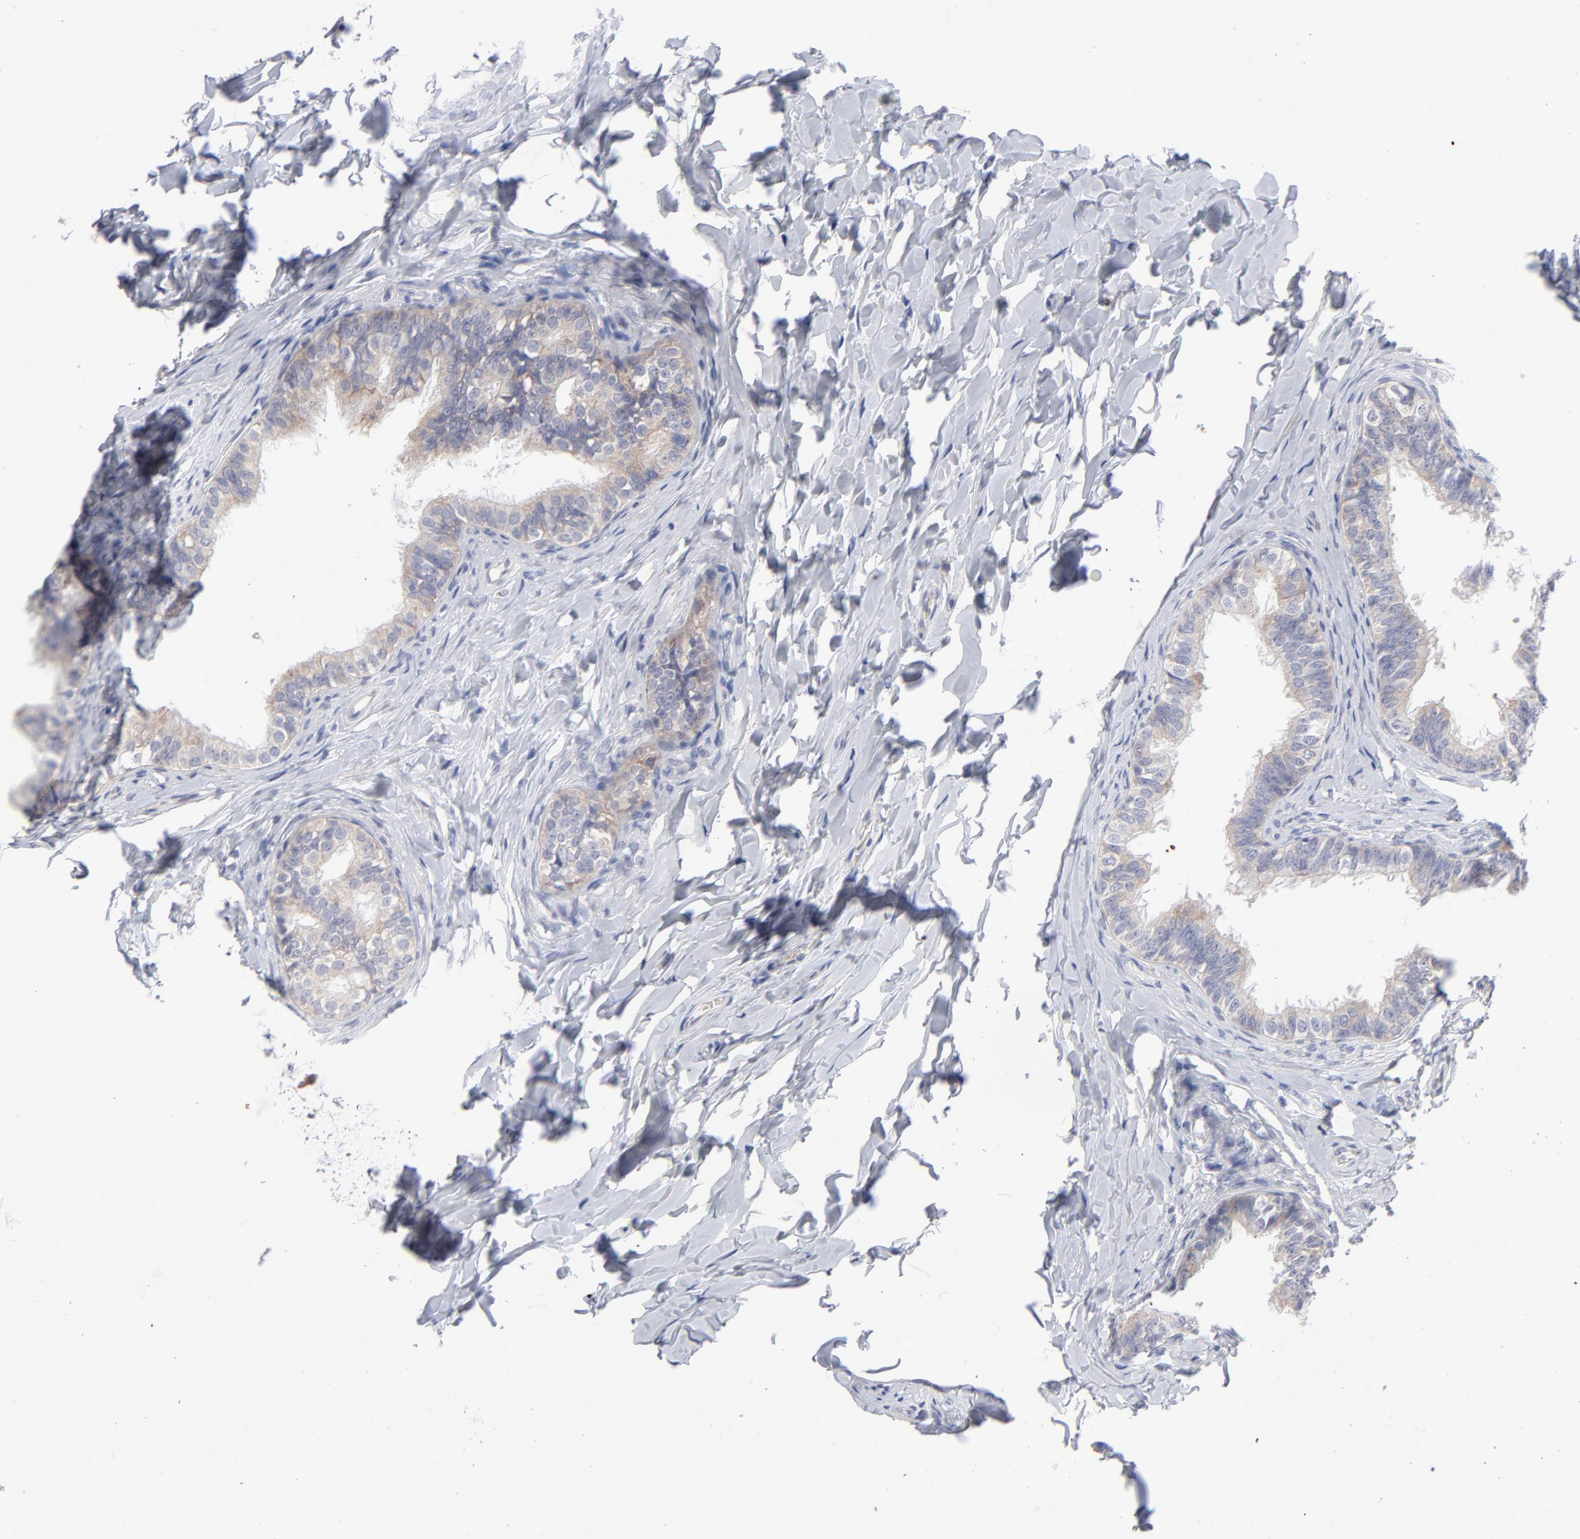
{"staining": {"intensity": "negative", "quantity": "none", "location": "none"}, "tissue": "epididymis", "cell_type": "Glandular cells", "image_type": "normal", "snomed": [{"axis": "morphology", "description": "Normal tissue, NOS"}, {"axis": "topography", "description": "Soft tissue"}, {"axis": "topography", "description": "Epididymis"}], "caption": "Immunohistochemical staining of benign human epididymis demonstrates no significant staining in glandular cells. (Brightfield microscopy of DAB (3,3'-diaminobenzidine) immunohistochemistry at high magnification).", "gene": "RPS24", "patient": {"sex": "male", "age": 26}}